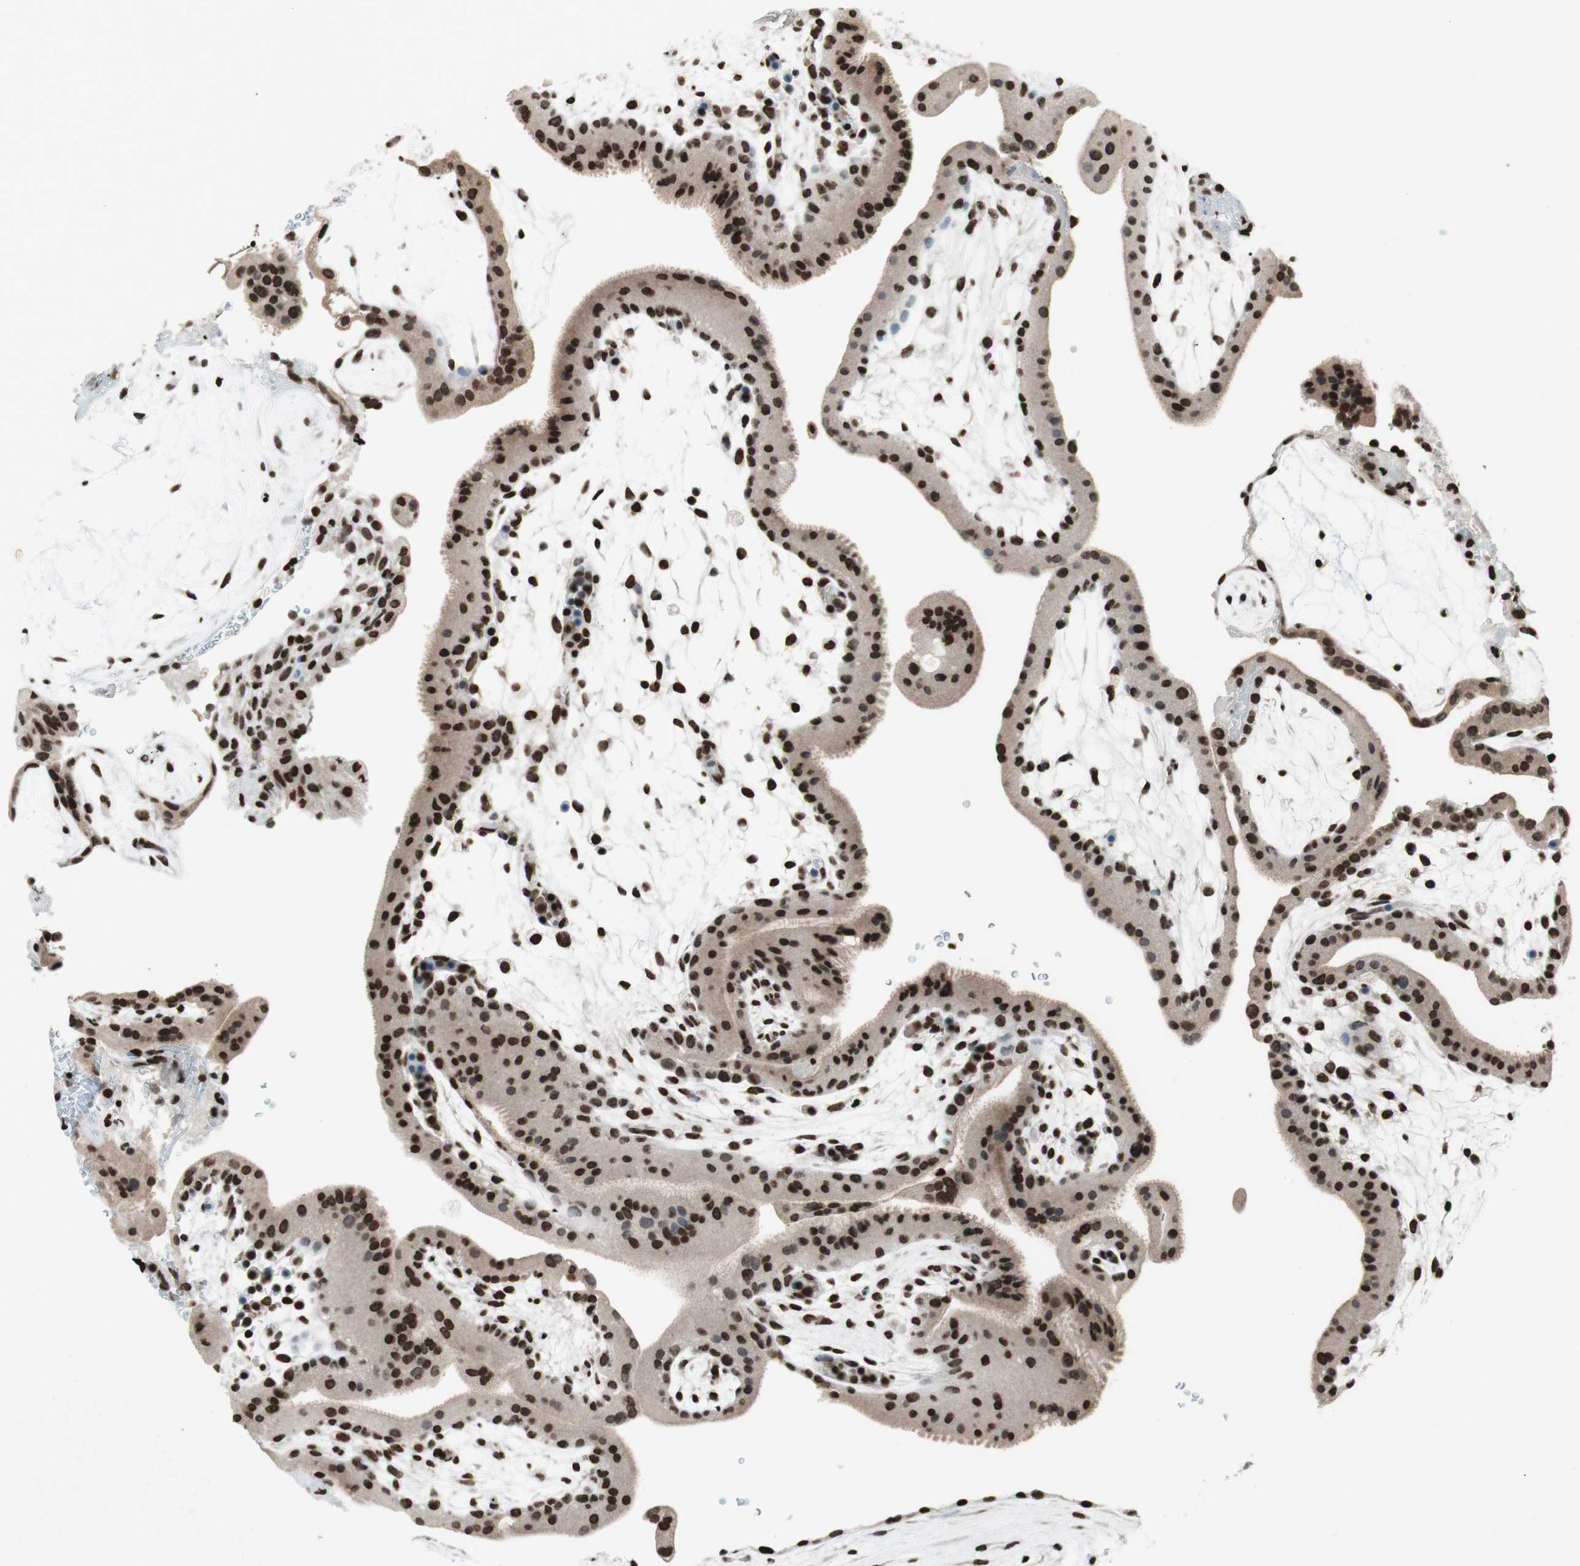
{"staining": {"intensity": "strong", "quantity": ">75%", "location": "nuclear"}, "tissue": "placenta", "cell_type": "Decidual cells", "image_type": "normal", "snomed": [{"axis": "morphology", "description": "Normal tissue, NOS"}, {"axis": "topography", "description": "Placenta"}], "caption": "Human placenta stained with a brown dye shows strong nuclear positive positivity in approximately >75% of decidual cells.", "gene": "NCOA3", "patient": {"sex": "female", "age": 19}}